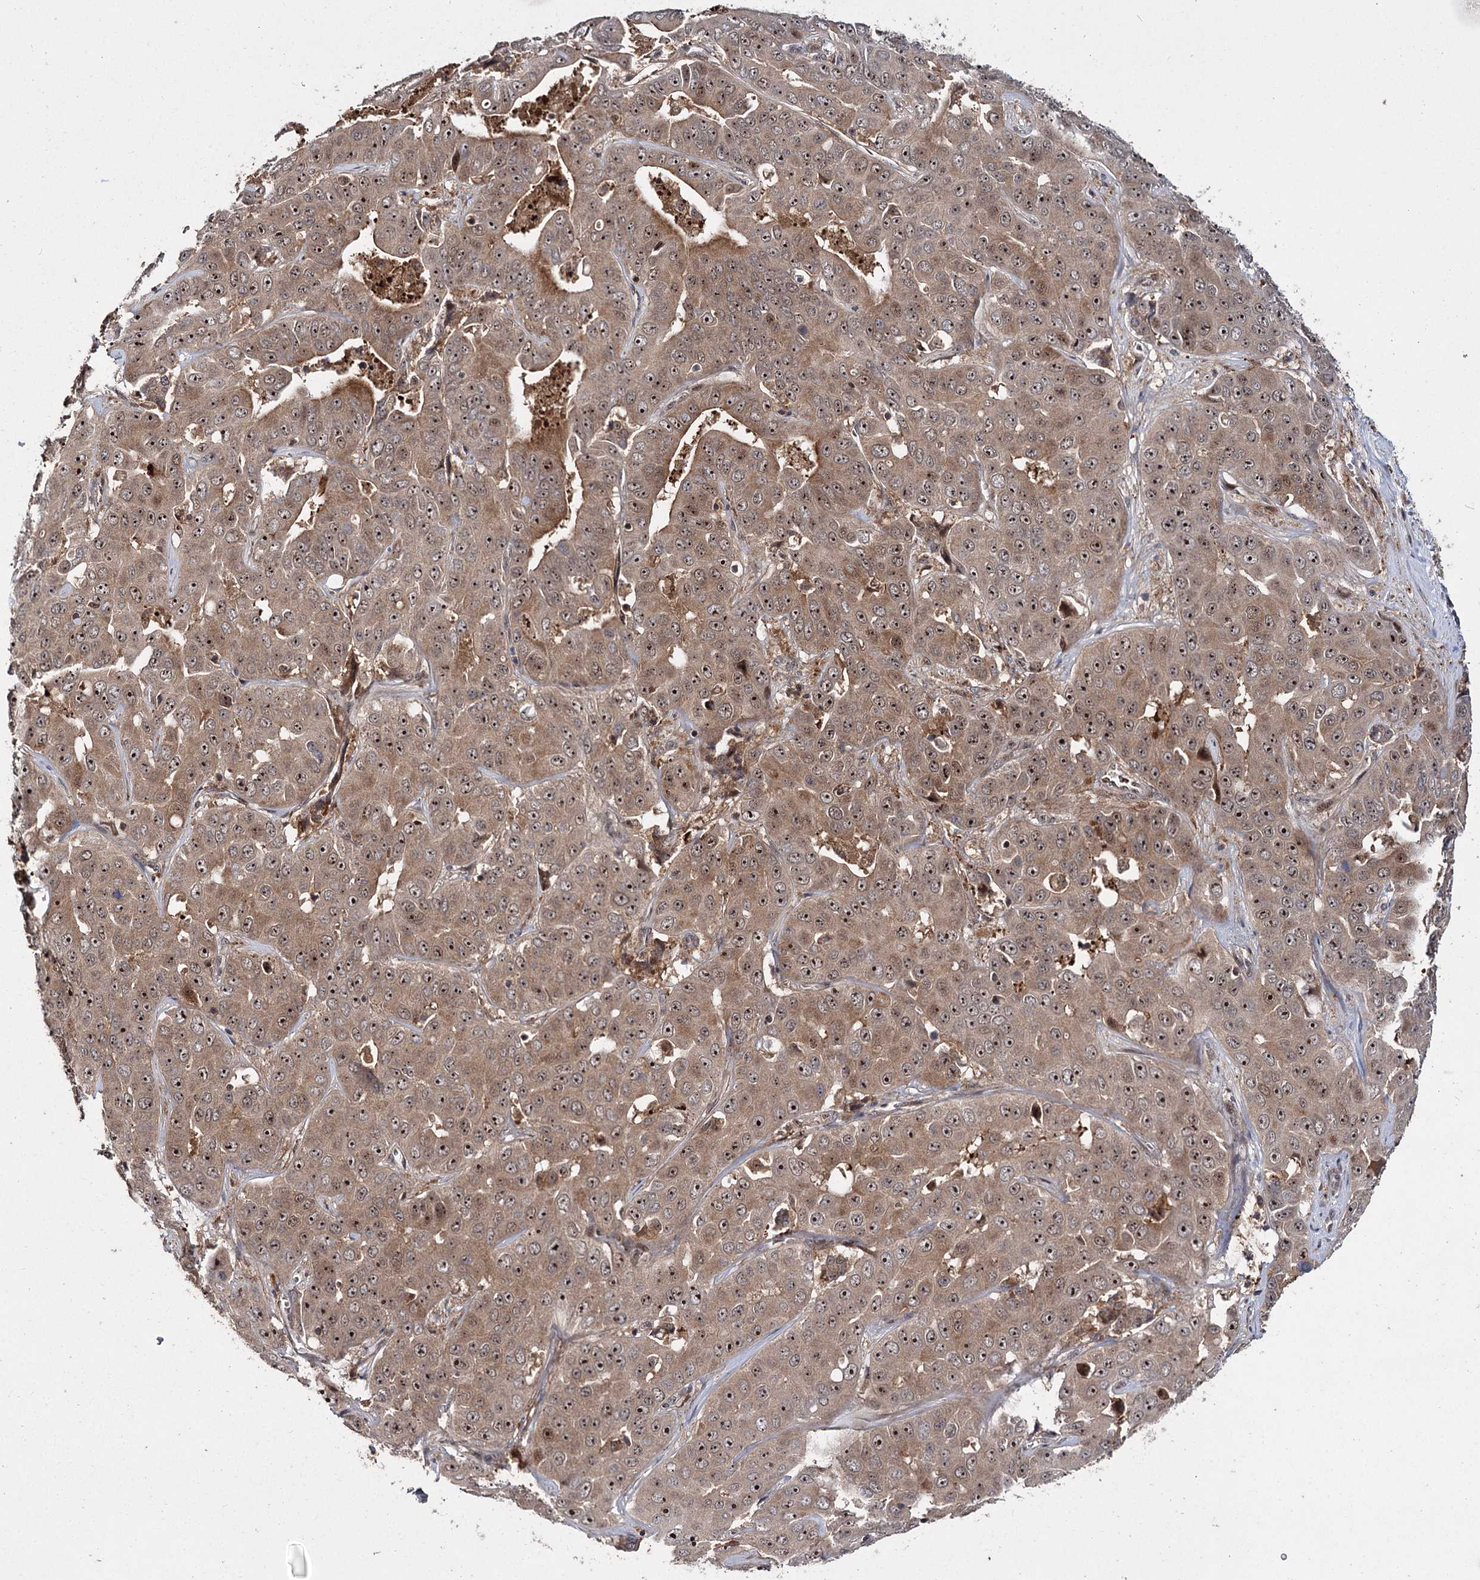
{"staining": {"intensity": "strong", "quantity": ">75%", "location": "cytoplasmic/membranous,nuclear"}, "tissue": "liver cancer", "cell_type": "Tumor cells", "image_type": "cancer", "snomed": [{"axis": "morphology", "description": "Cholangiocarcinoma"}, {"axis": "topography", "description": "Liver"}], "caption": "DAB immunohistochemical staining of liver cholangiocarcinoma reveals strong cytoplasmic/membranous and nuclear protein staining in about >75% of tumor cells.", "gene": "MKNK2", "patient": {"sex": "female", "age": 52}}